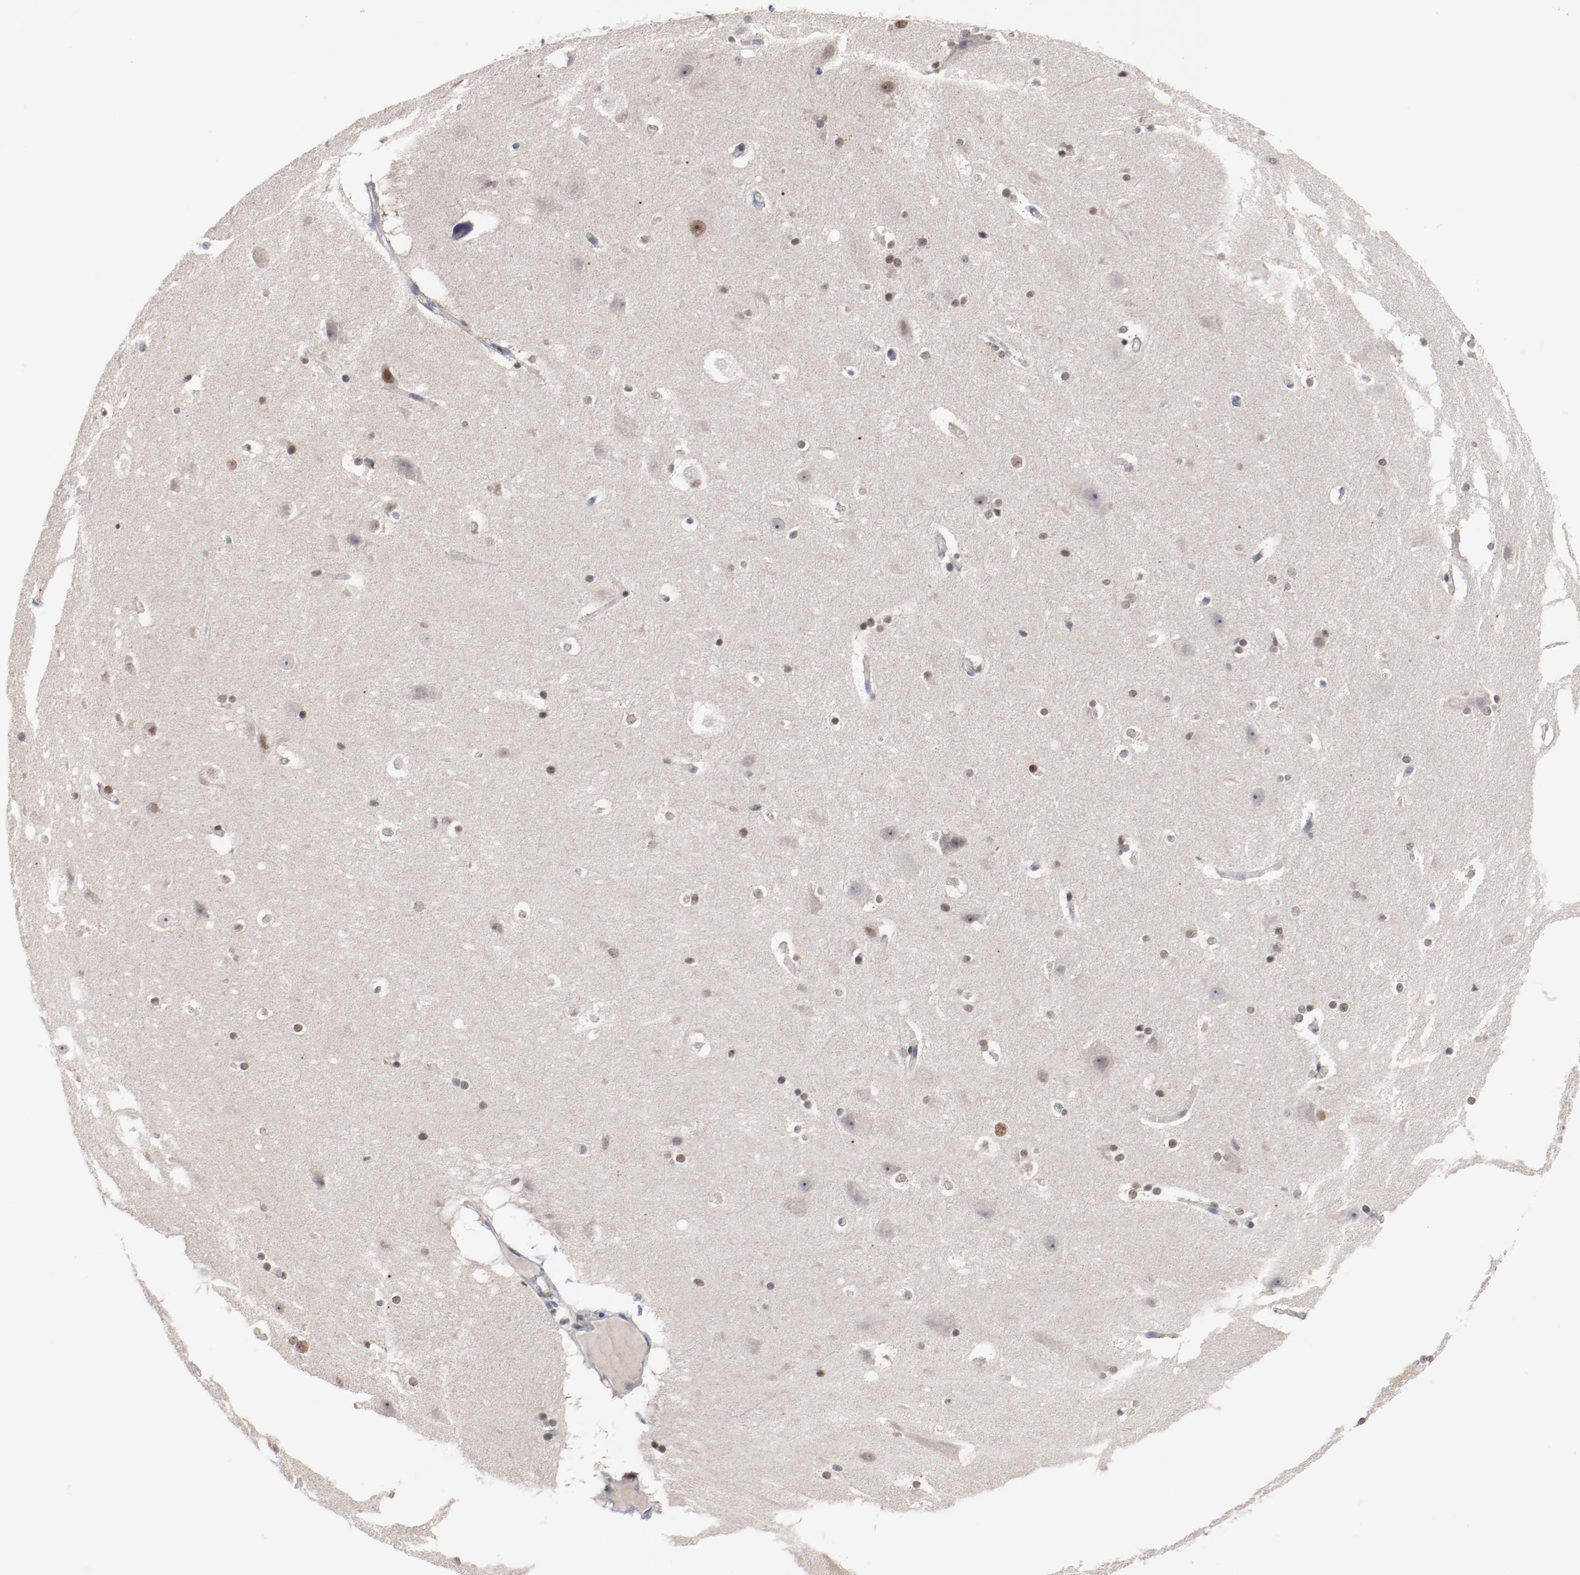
{"staining": {"intensity": "weak", "quantity": "25%-75%", "location": "nuclear"}, "tissue": "hippocampus", "cell_type": "Glial cells", "image_type": "normal", "snomed": [{"axis": "morphology", "description": "Normal tissue, NOS"}, {"axis": "topography", "description": "Hippocampus"}], "caption": "The micrograph demonstrates staining of normal hippocampus, revealing weak nuclear protein expression (brown color) within glial cells.", "gene": "ZEB2", "patient": {"sex": "female", "age": 19}}